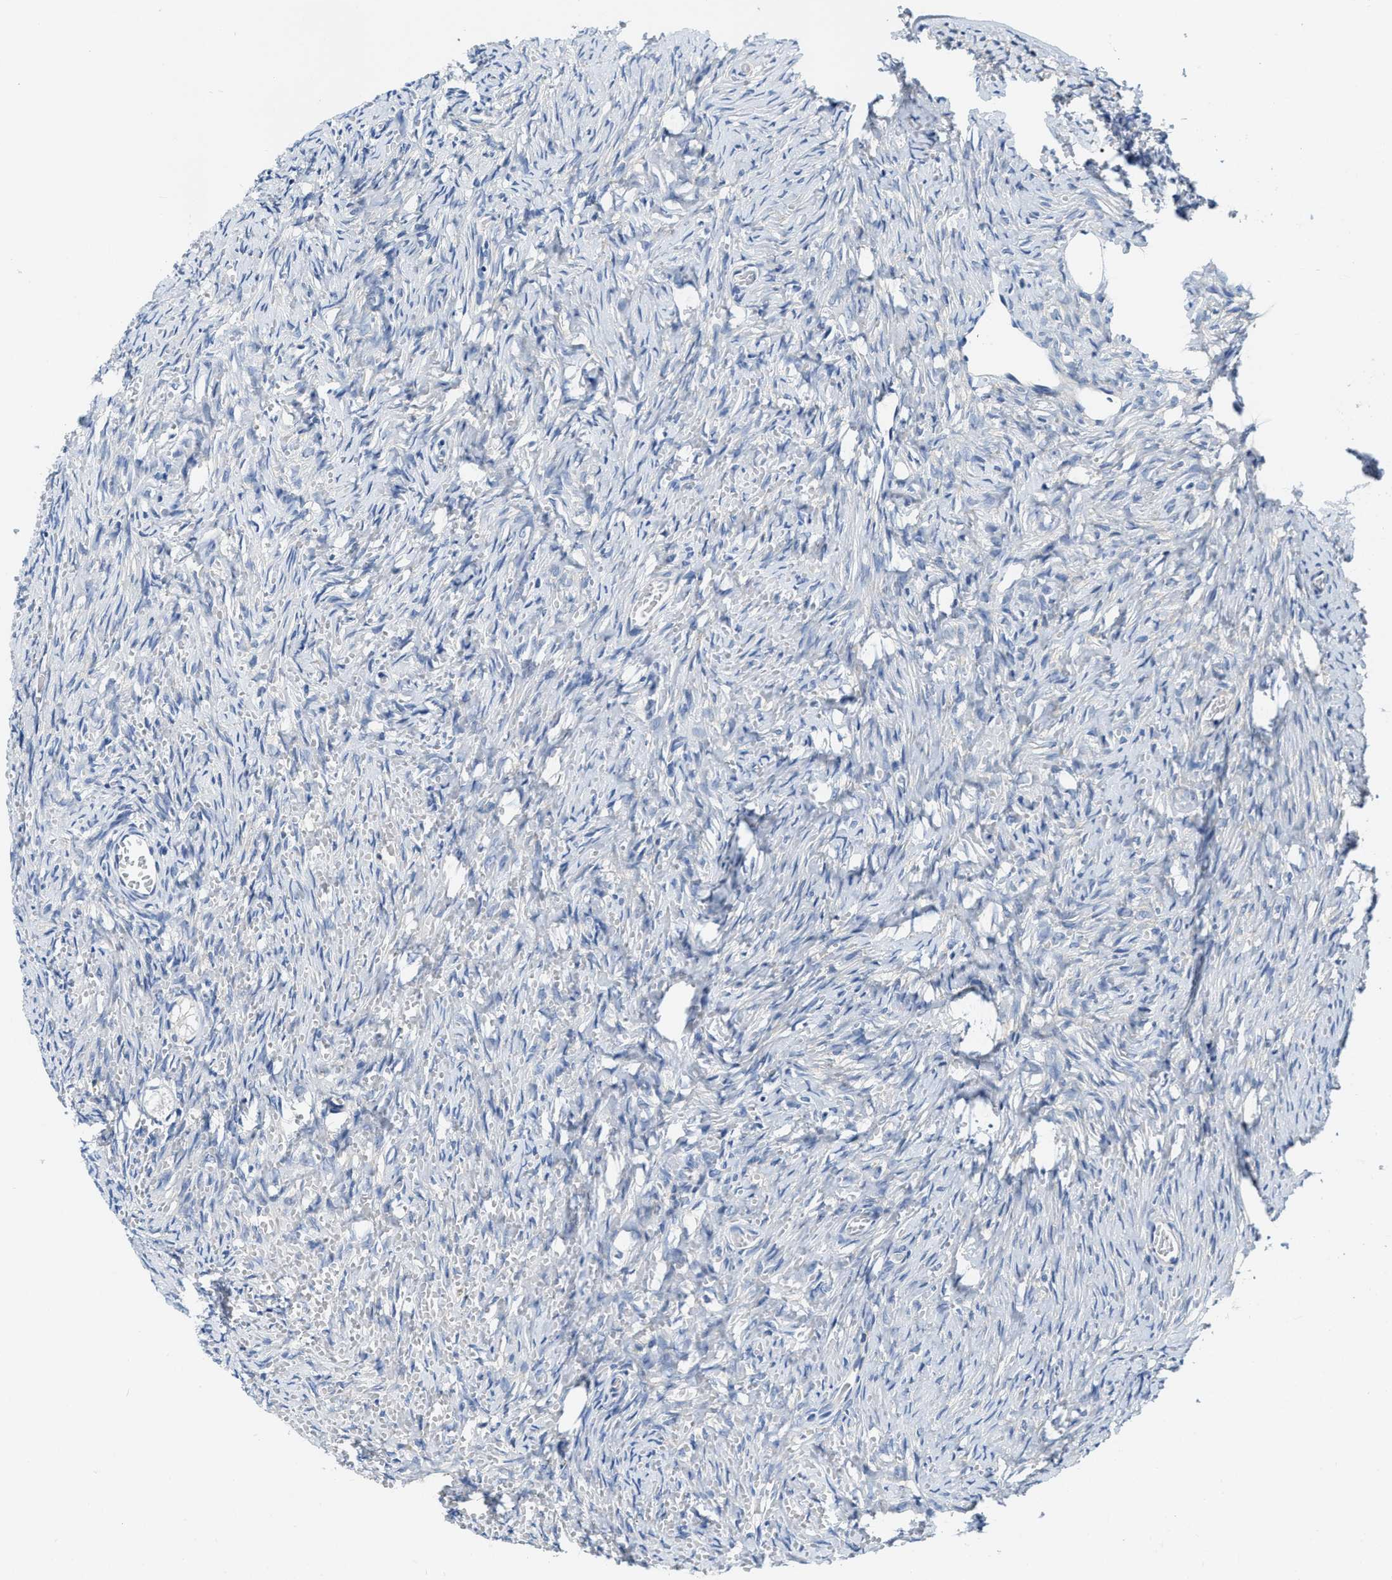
{"staining": {"intensity": "negative", "quantity": "none", "location": "none"}, "tissue": "ovary", "cell_type": "Follicle cells", "image_type": "normal", "snomed": [{"axis": "morphology", "description": "Normal tissue, NOS"}, {"axis": "topography", "description": "Ovary"}], "caption": "Protein analysis of normal ovary demonstrates no significant staining in follicle cells.", "gene": "EIF2AK2", "patient": {"sex": "female", "age": 27}}